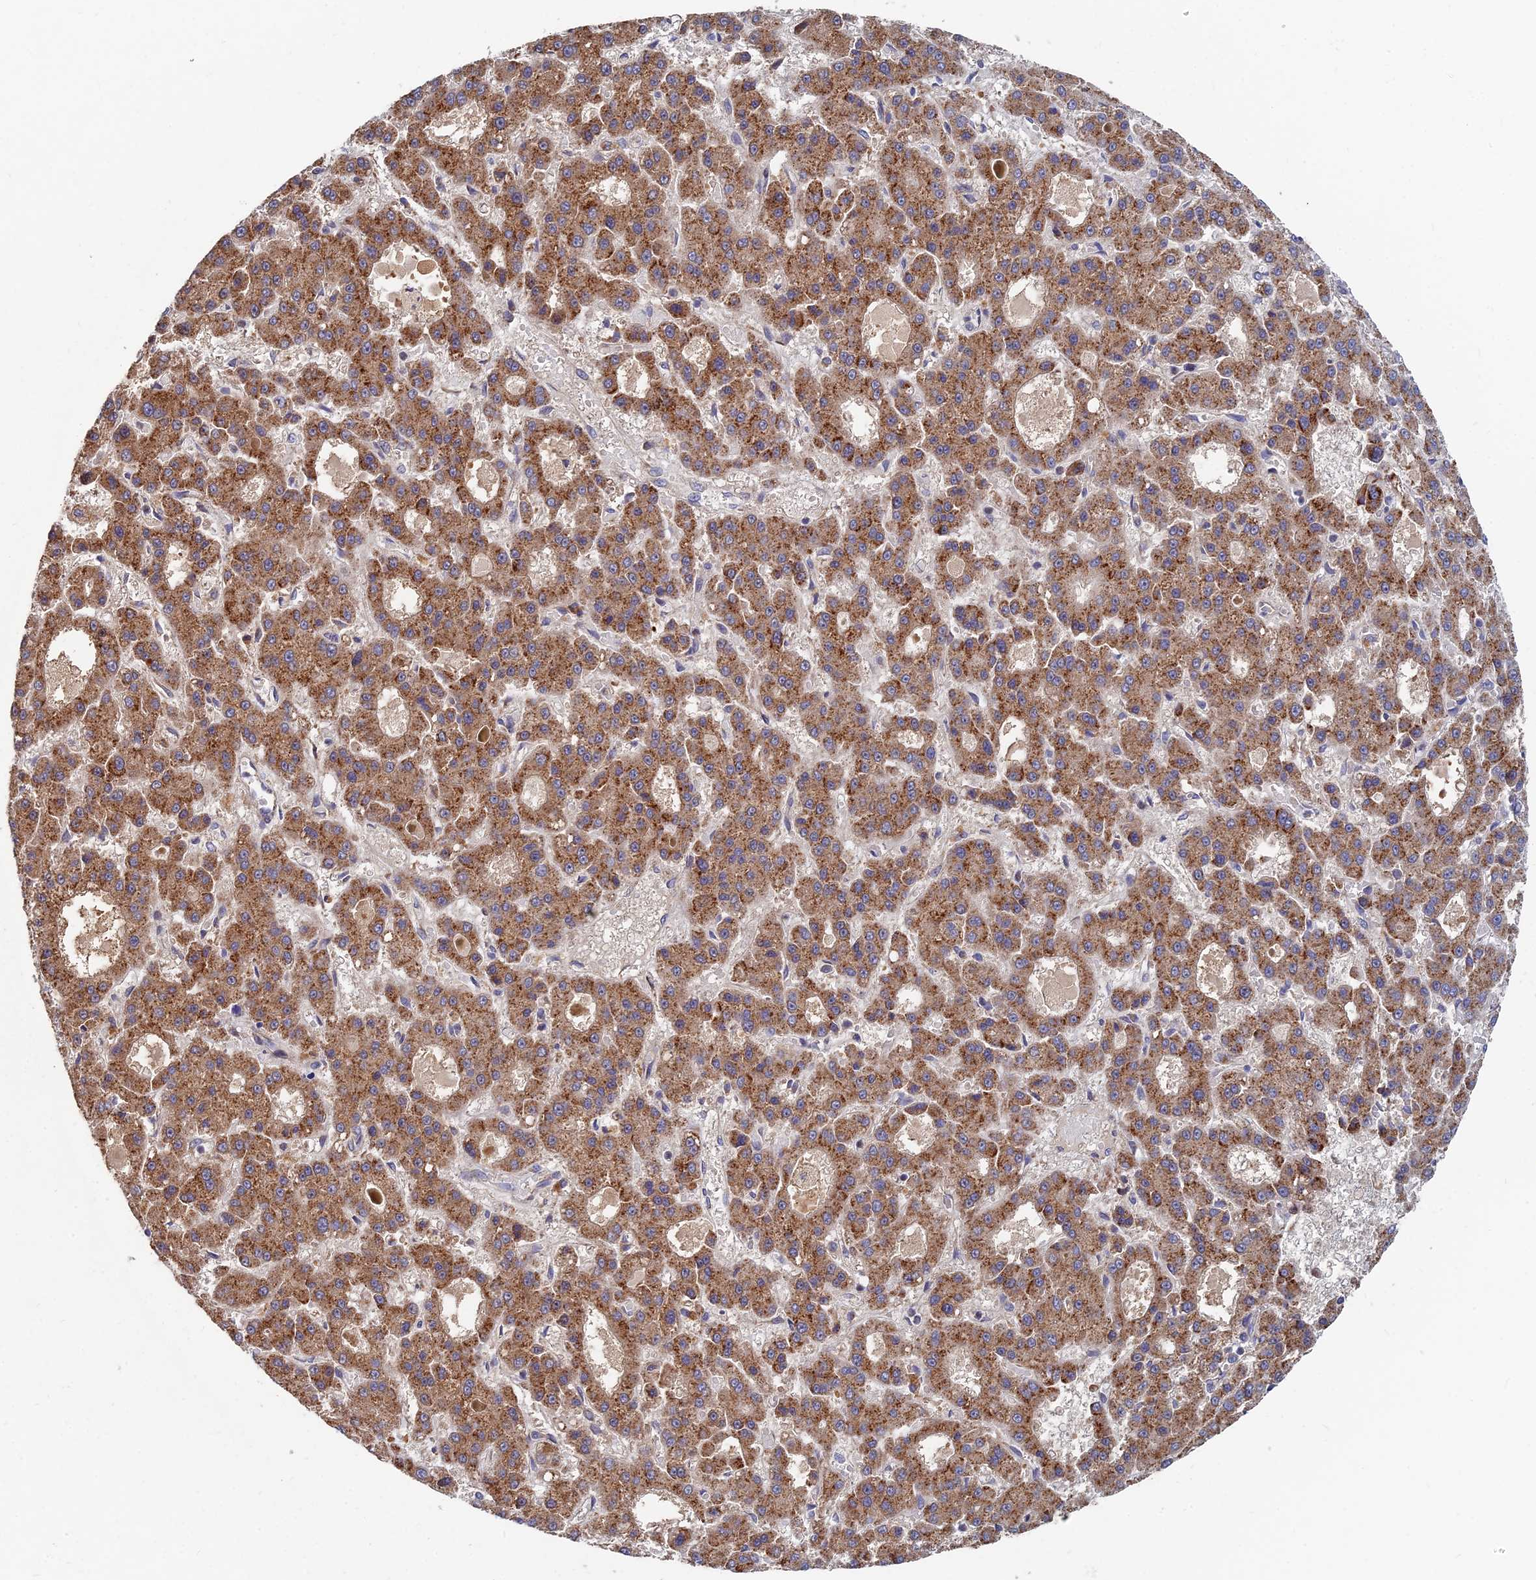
{"staining": {"intensity": "strong", "quantity": ">75%", "location": "cytoplasmic/membranous"}, "tissue": "liver cancer", "cell_type": "Tumor cells", "image_type": "cancer", "snomed": [{"axis": "morphology", "description": "Carcinoma, Hepatocellular, NOS"}, {"axis": "topography", "description": "Liver"}], "caption": "A histopathology image of liver cancer stained for a protein shows strong cytoplasmic/membranous brown staining in tumor cells.", "gene": "CCZ1", "patient": {"sex": "male", "age": 70}}